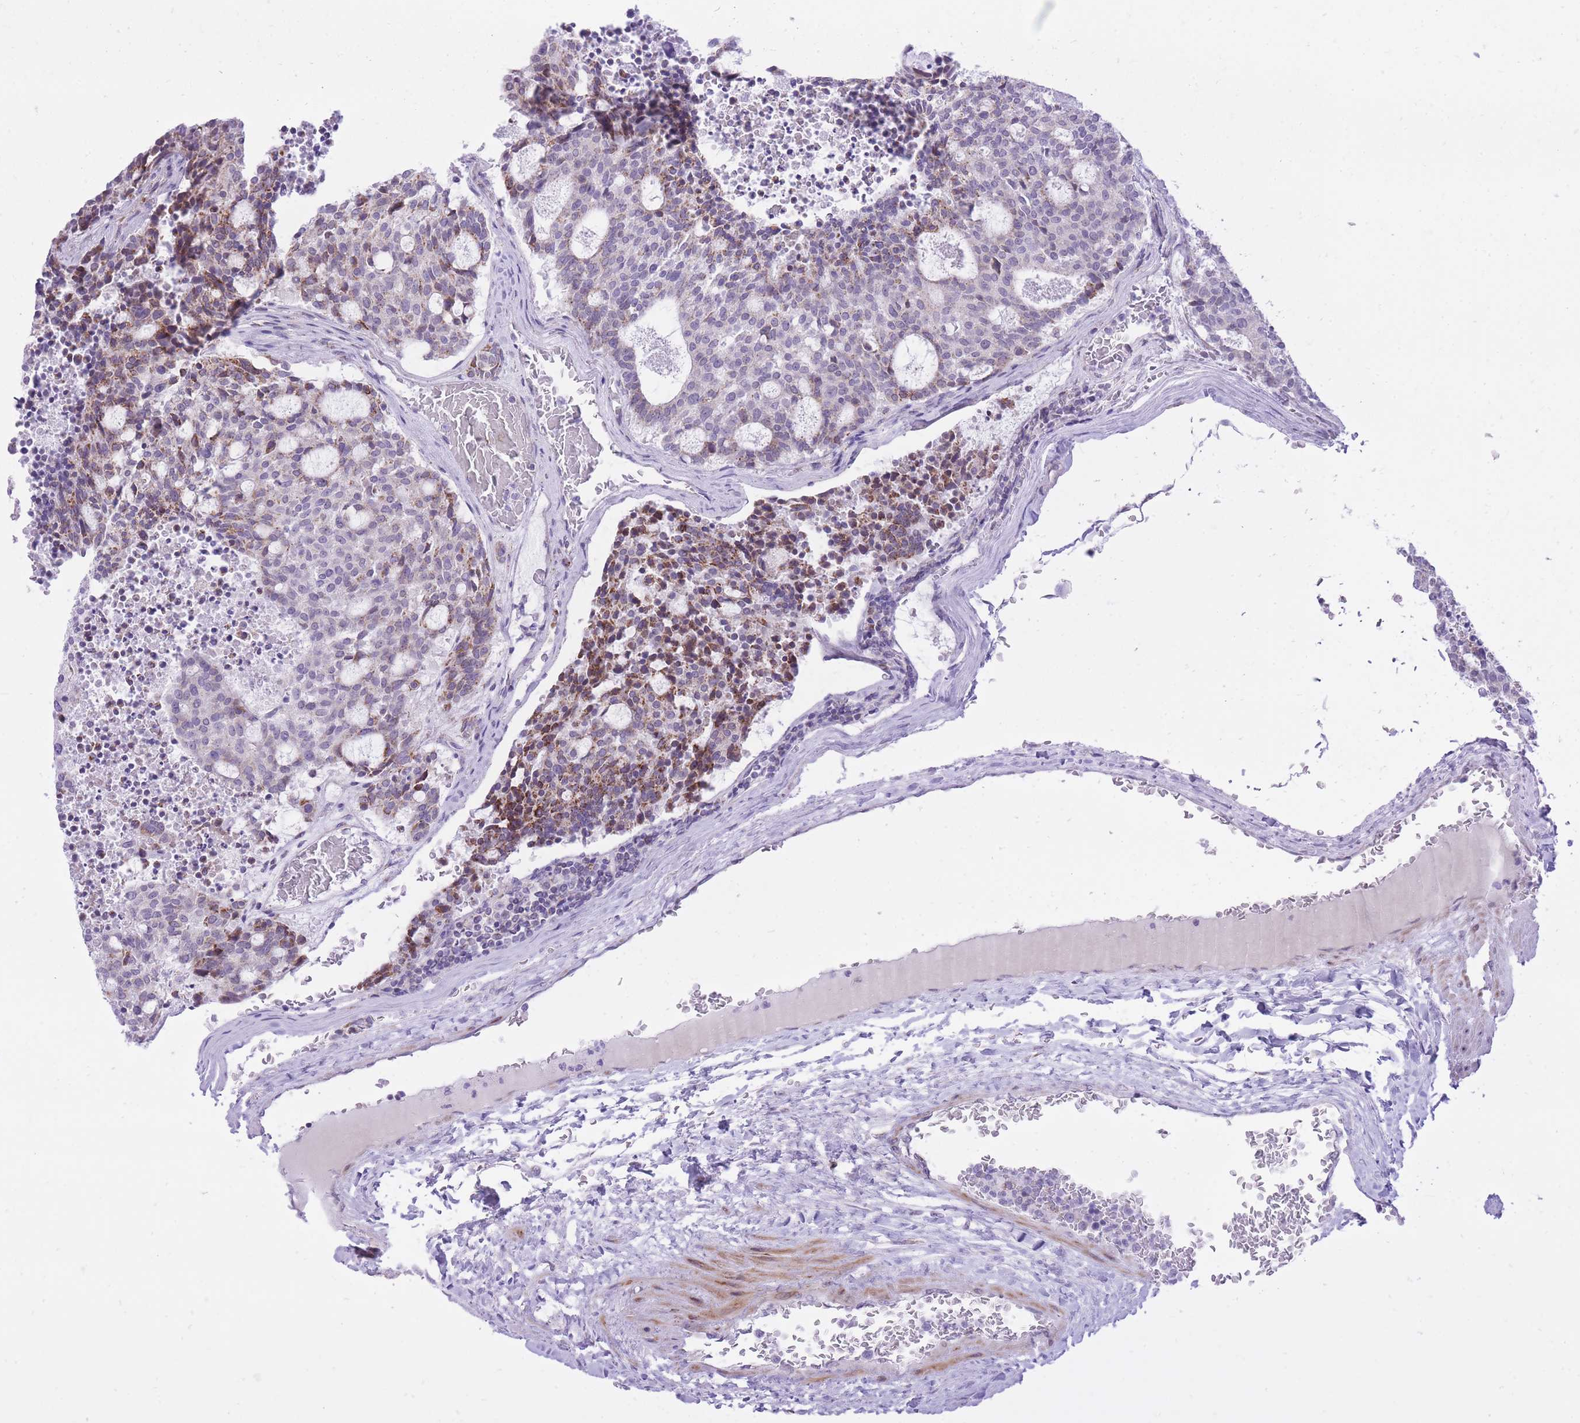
{"staining": {"intensity": "moderate", "quantity": "25%-75%", "location": "cytoplasmic/membranous"}, "tissue": "carcinoid", "cell_type": "Tumor cells", "image_type": "cancer", "snomed": [{"axis": "morphology", "description": "Carcinoid, malignant, NOS"}, {"axis": "topography", "description": "Pancreas"}], "caption": "A high-resolution histopathology image shows immunohistochemistry (IHC) staining of carcinoid (malignant), which demonstrates moderate cytoplasmic/membranous expression in about 25%-75% of tumor cells.", "gene": "DENND2D", "patient": {"sex": "female", "age": 54}}